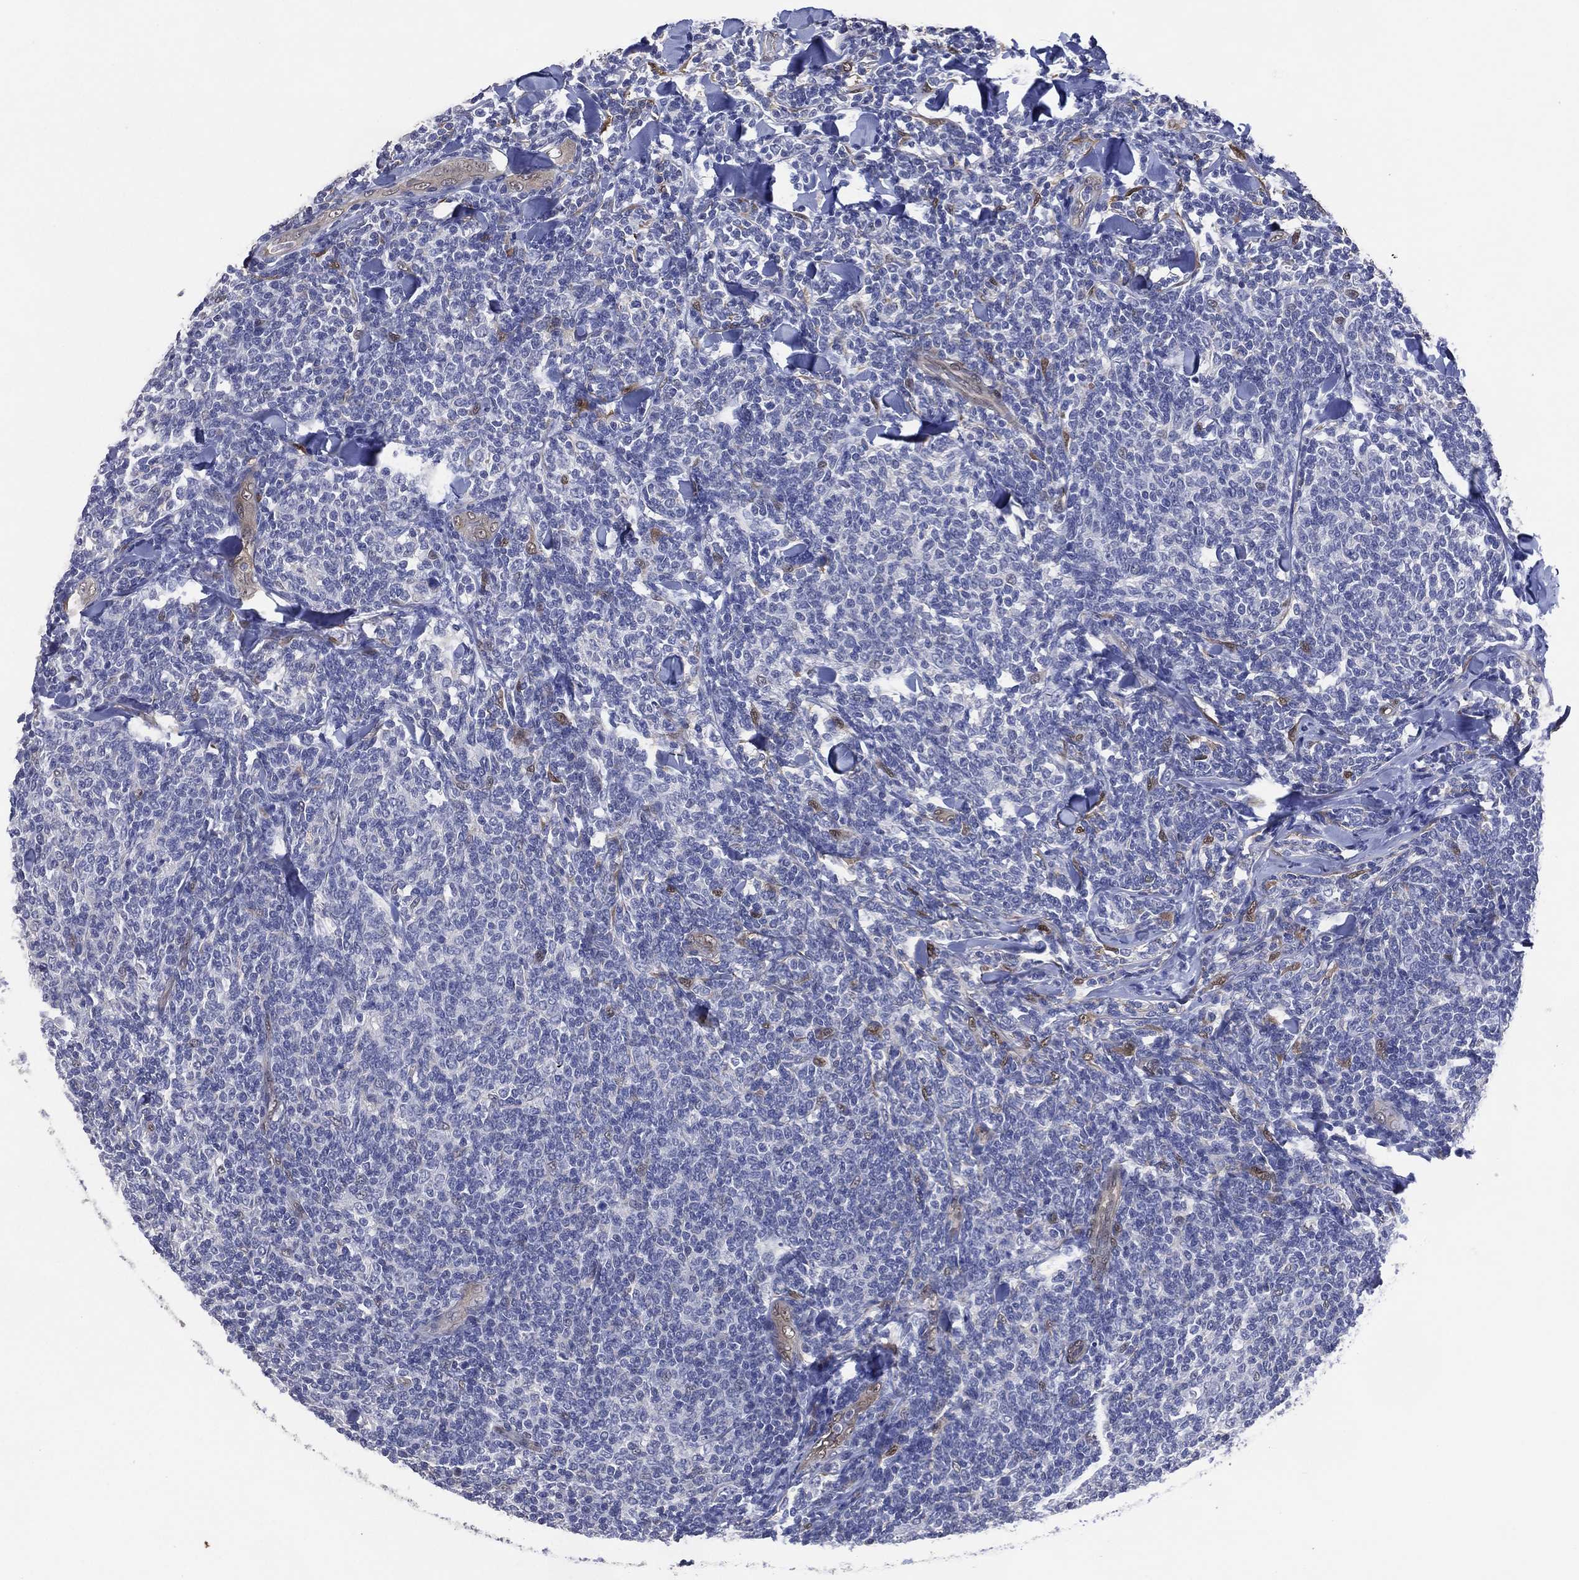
{"staining": {"intensity": "negative", "quantity": "none", "location": "none"}, "tissue": "lymphoma", "cell_type": "Tumor cells", "image_type": "cancer", "snomed": [{"axis": "morphology", "description": "Malignant lymphoma, non-Hodgkin's type, Low grade"}, {"axis": "topography", "description": "Lymph node"}], "caption": "This is an immunohistochemistry histopathology image of human low-grade malignant lymphoma, non-Hodgkin's type. There is no expression in tumor cells.", "gene": "AK1", "patient": {"sex": "female", "age": 56}}